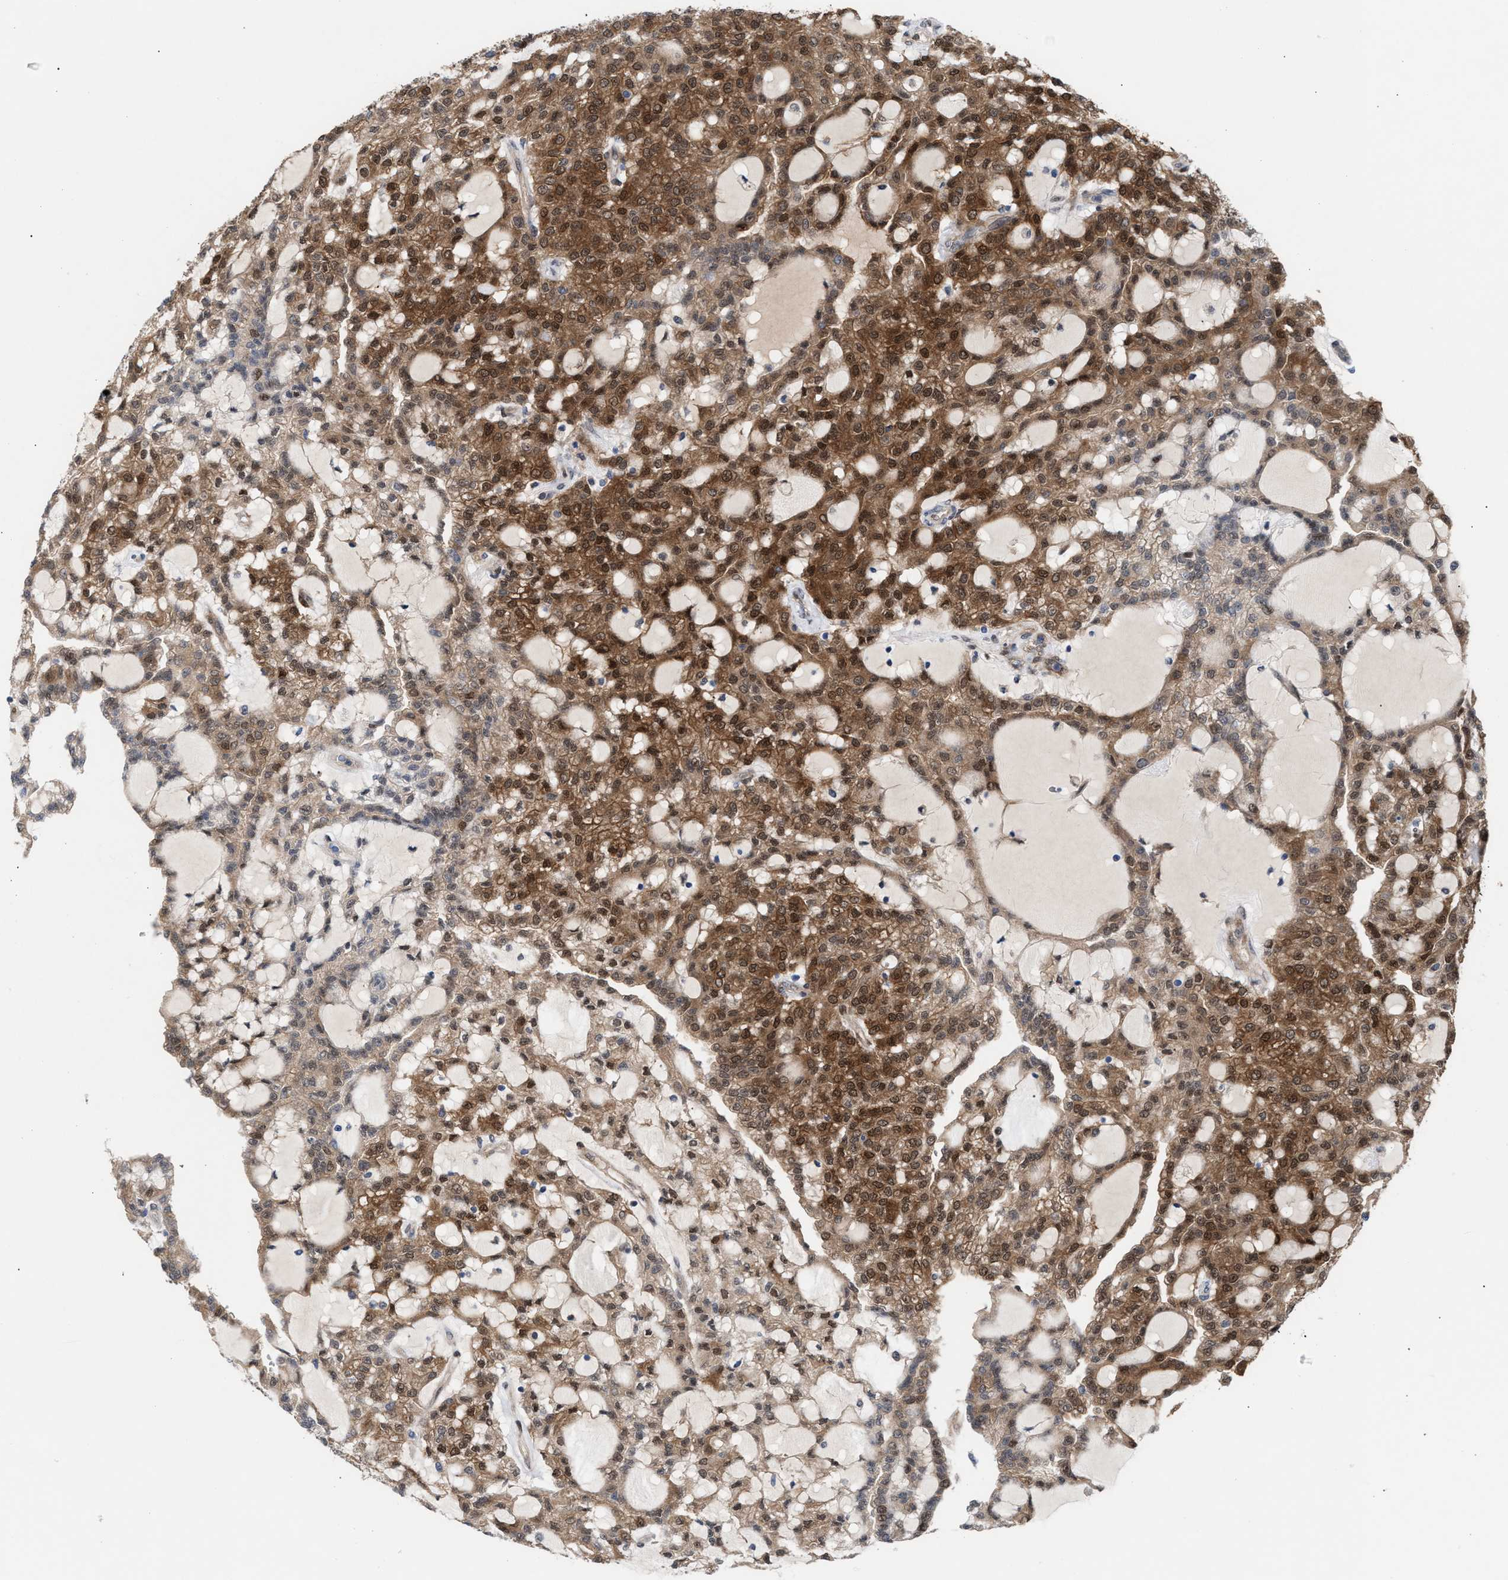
{"staining": {"intensity": "moderate", "quantity": ">75%", "location": "cytoplasmic/membranous,nuclear"}, "tissue": "renal cancer", "cell_type": "Tumor cells", "image_type": "cancer", "snomed": [{"axis": "morphology", "description": "Adenocarcinoma, NOS"}, {"axis": "topography", "description": "Kidney"}], "caption": "Protein expression by IHC shows moderate cytoplasmic/membranous and nuclear staining in approximately >75% of tumor cells in renal cancer.", "gene": "TP53I3", "patient": {"sex": "male", "age": 63}}